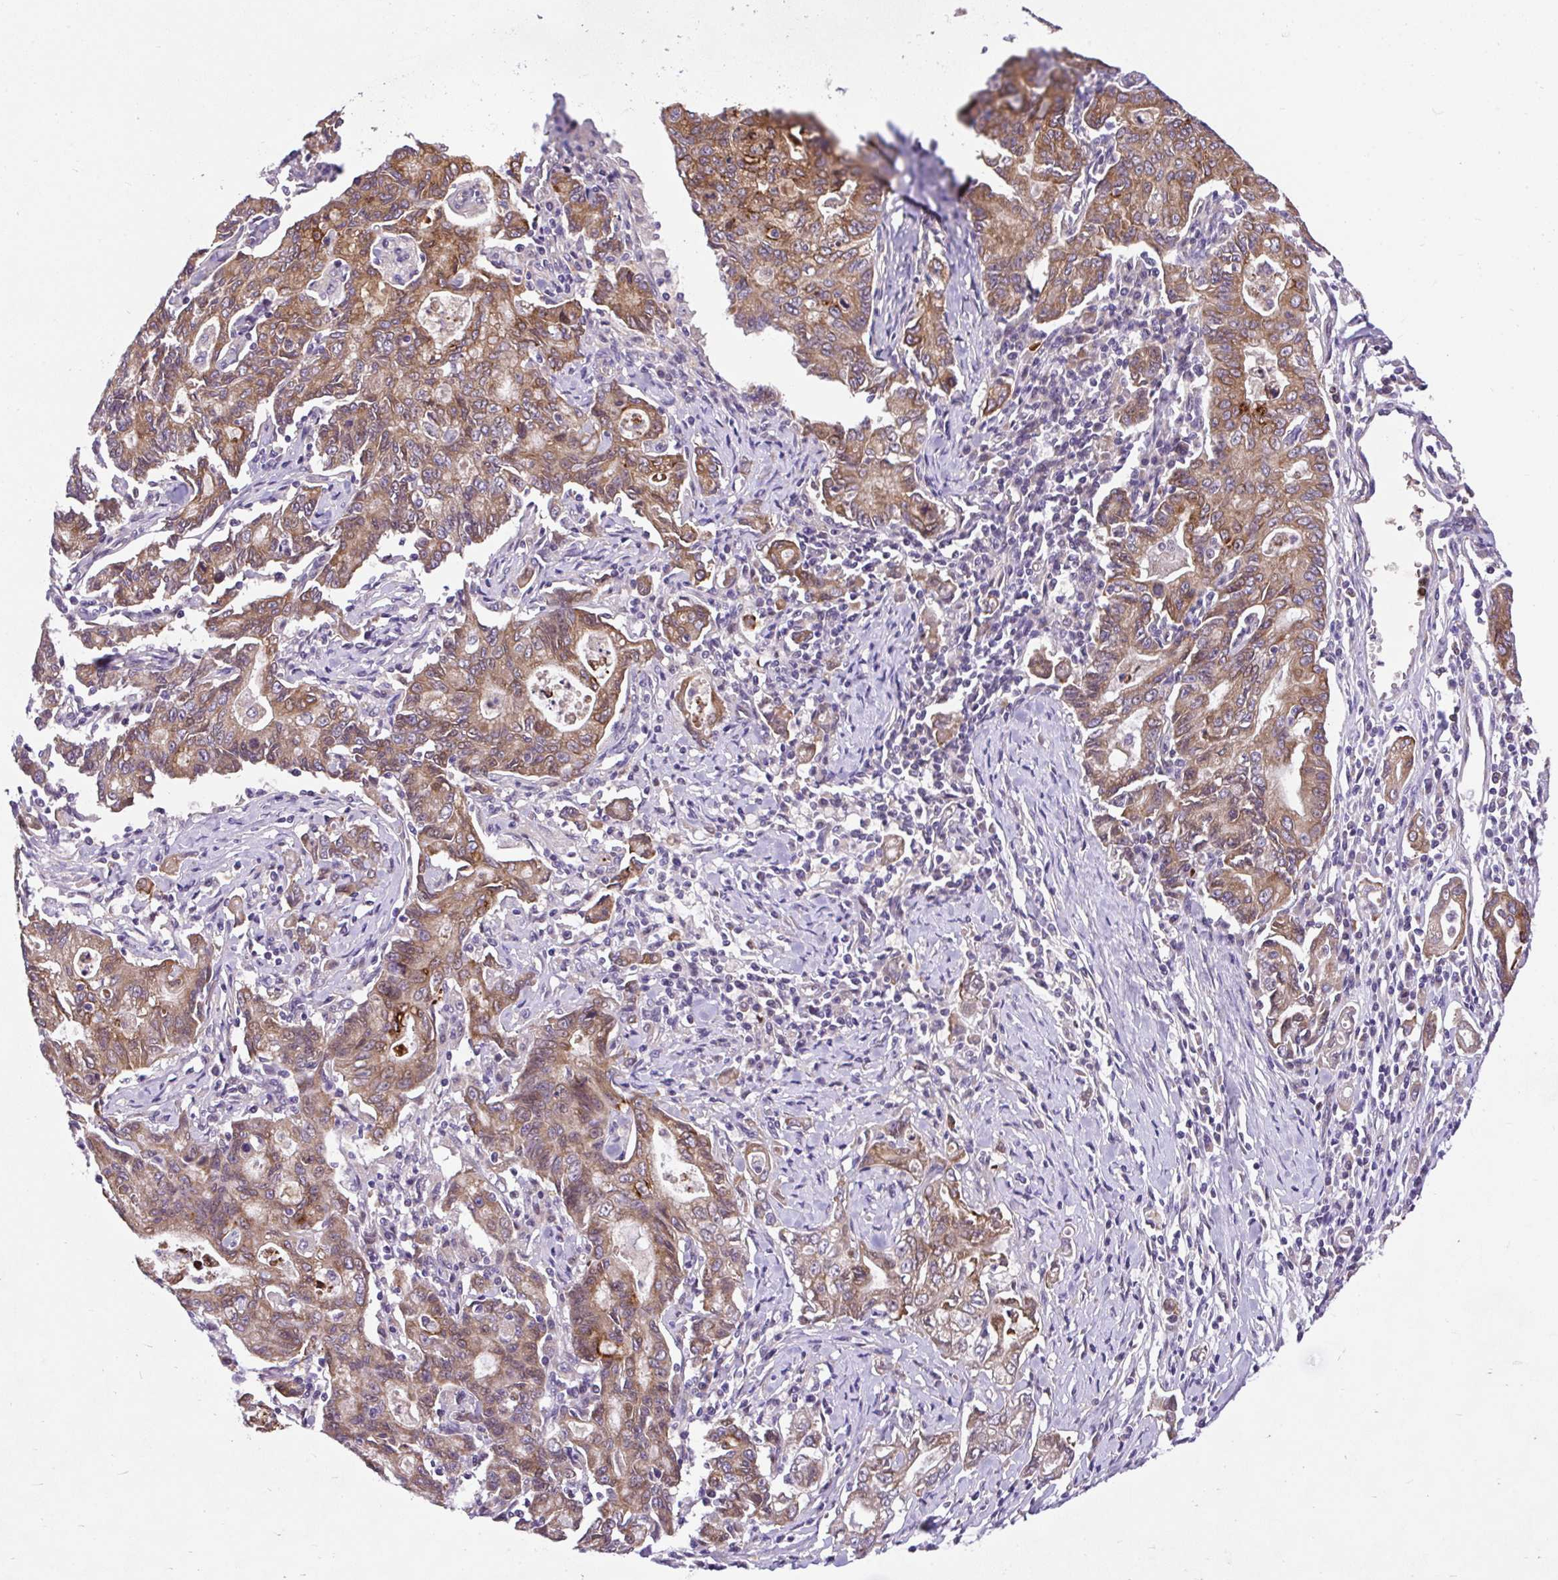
{"staining": {"intensity": "moderate", "quantity": ">75%", "location": "cytoplasmic/membranous"}, "tissue": "stomach cancer", "cell_type": "Tumor cells", "image_type": "cancer", "snomed": [{"axis": "morphology", "description": "Adenocarcinoma, NOS"}, {"axis": "topography", "description": "Stomach, upper"}], "caption": "This histopathology image demonstrates immunohistochemistry staining of stomach cancer, with medium moderate cytoplasmic/membranous positivity in about >75% of tumor cells.", "gene": "CHIA", "patient": {"sex": "female", "age": 79}}